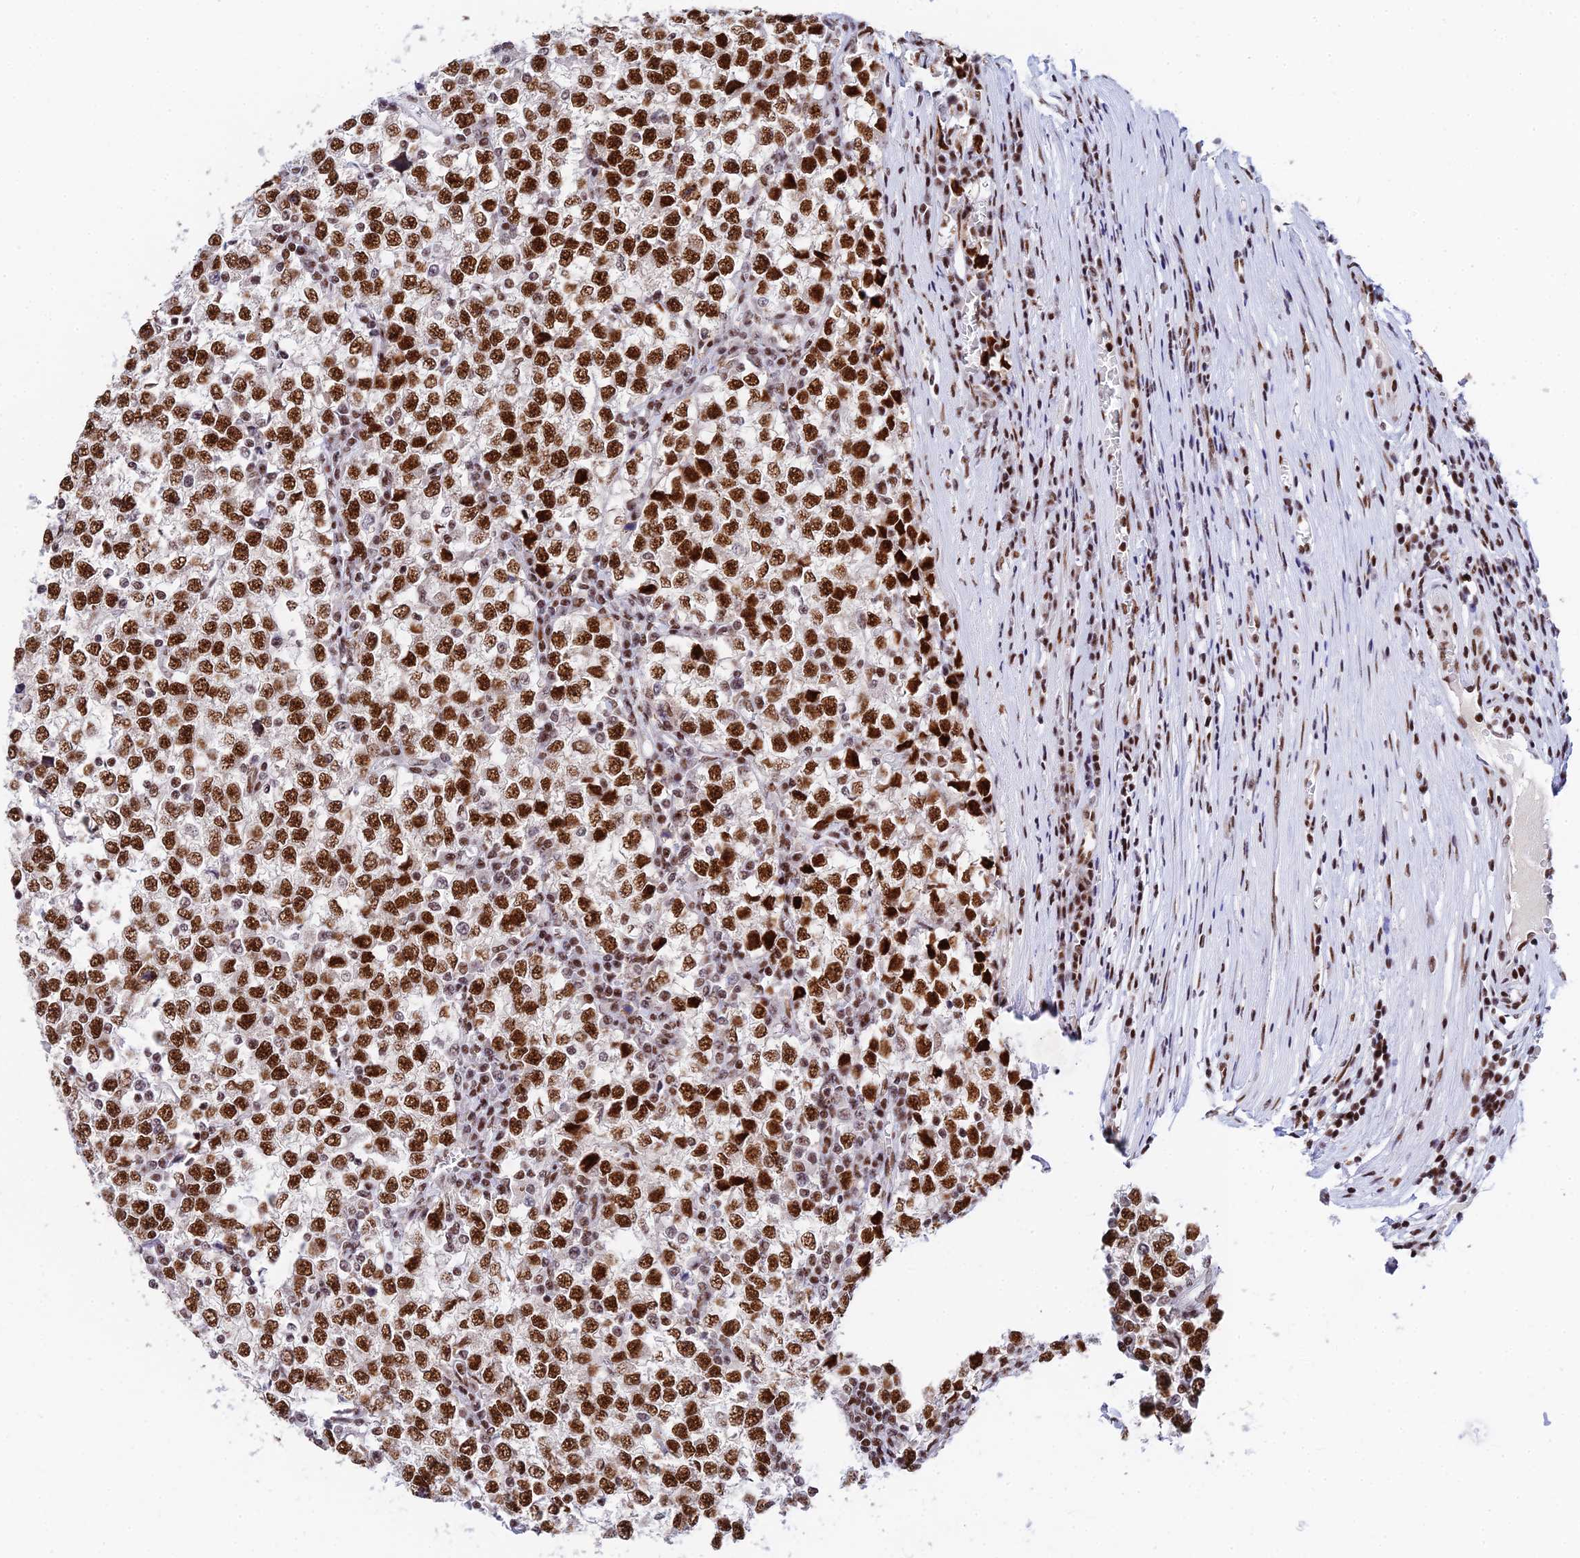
{"staining": {"intensity": "strong", "quantity": ">75%", "location": "nuclear"}, "tissue": "testis cancer", "cell_type": "Tumor cells", "image_type": "cancer", "snomed": [{"axis": "morphology", "description": "Seminoma, NOS"}, {"axis": "topography", "description": "Testis"}], "caption": "A brown stain highlights strong nuclear staining of a protein in human testis cancer (seminoma) tumor cells.", "gene": "USP22", "patient": {"sex": "male", "age": 65}}